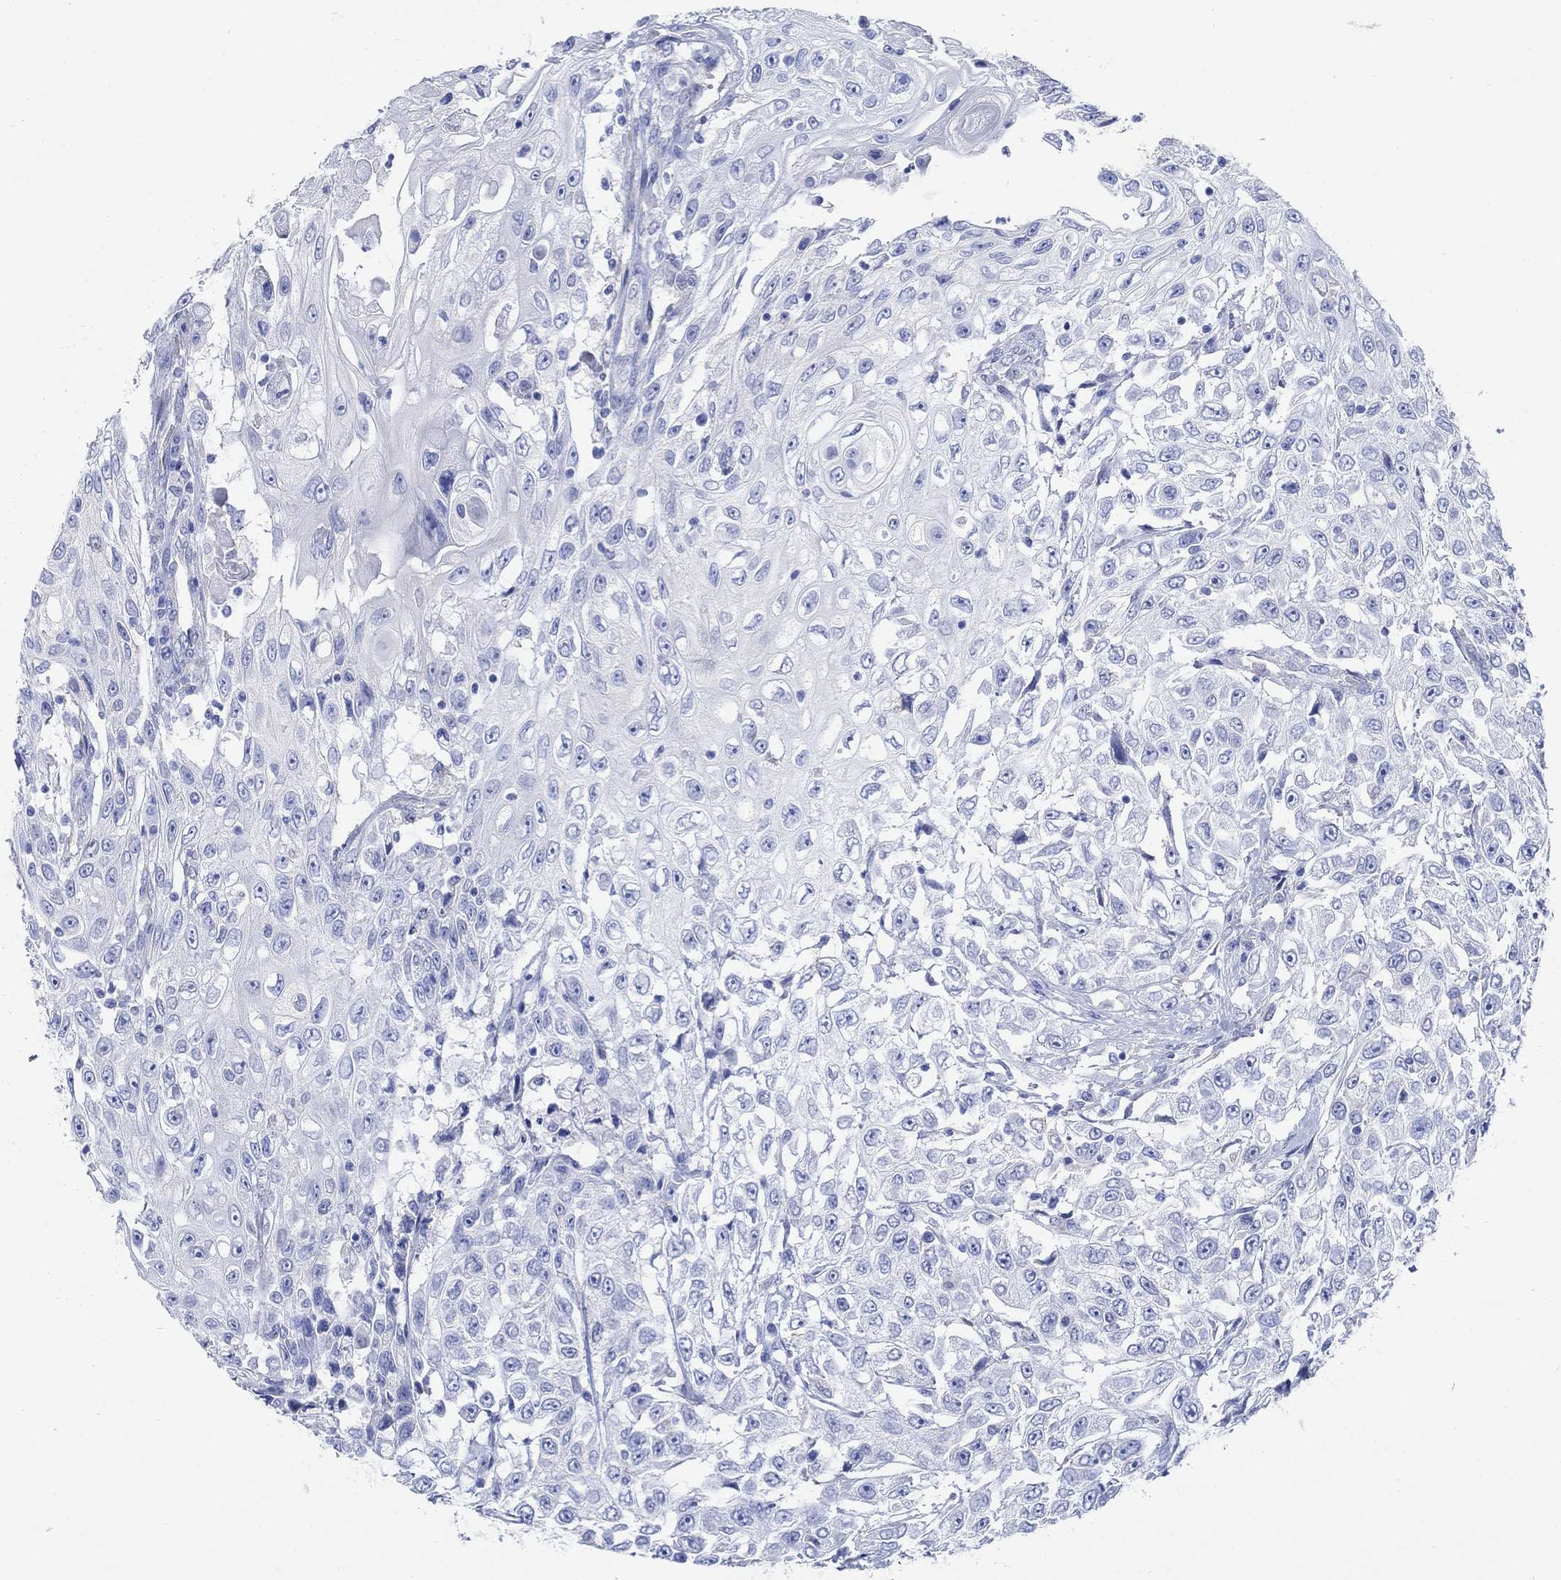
{"staining": {"intensity": "negative", "quantity": "none", "location": "none"}, "tissue": "urothelial cancer", "cell_type": "Tumor cells", "image_type": "cancer", "snomed": [{"axis": "morphology", "description": "Urothelial carcinoma, High grade"}, {"axis": "topography", "description": "Urinary bladder"}], "caption": "Tumor cells are negative for protein expression in human urothelial cancer. (Immunohistochemistry, brightfield microscopy, high magnification).", "gene": "ZDHHC14", "patient": {"sex": "female", "age": 56}}